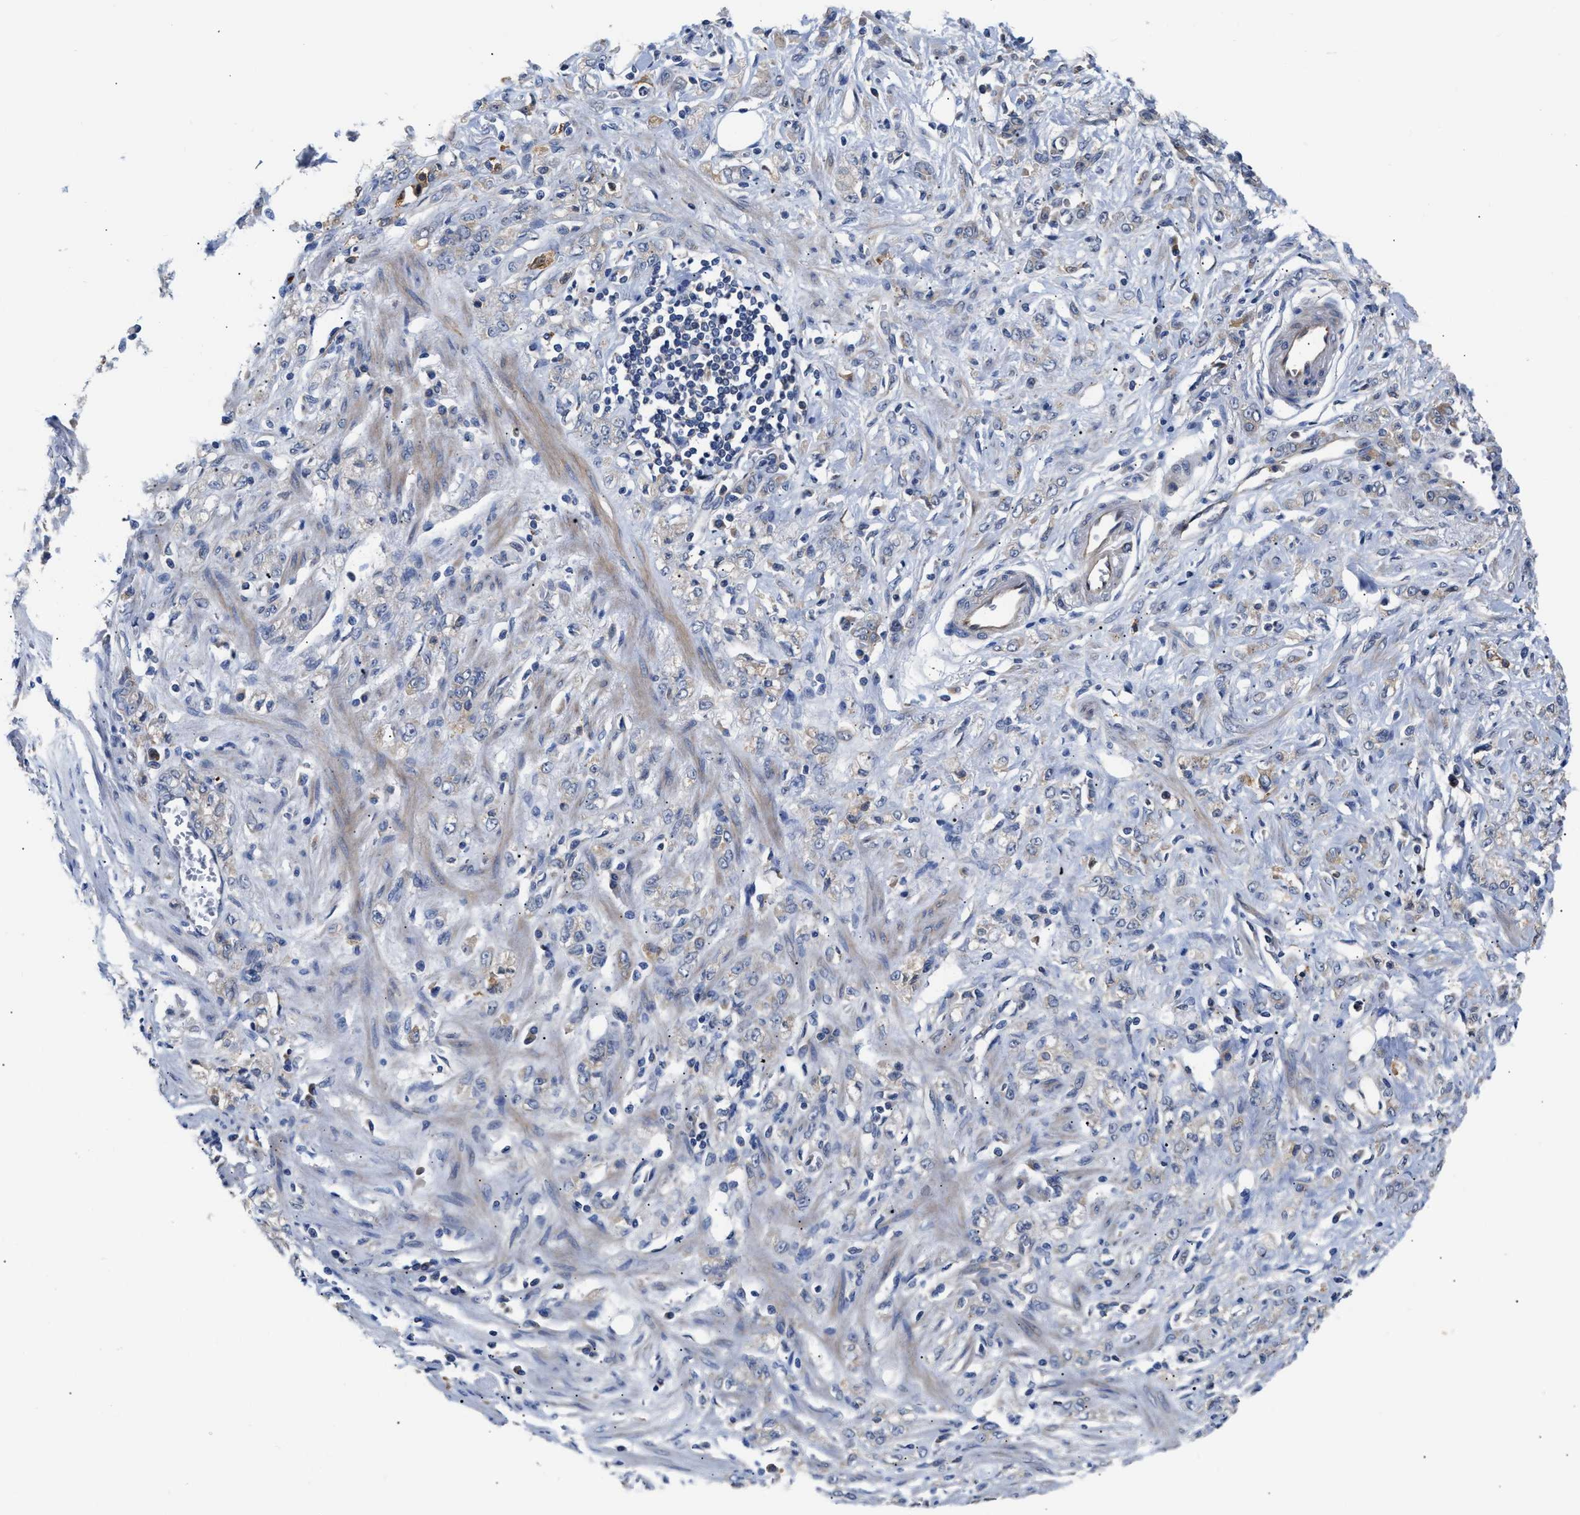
{"staining": {"intensity": "weak", "quantity": "25%-75%", "location": "cytoplasmic/membranous"}, "tissue": "stomach cancer", "cell_type": "Tumor cells", "image_type": "cancer", "snomed": [{"axis": "morphology", "description": "Normal tissue, NOS"}, {"axis": "morphology", "description": "Adenocarcinoma, NOS"}, {"axis": "topography", "description": "Stomach"}], "caption": "Immunohistochemical staining of adenocarcinoma (stomach) exhibits weak cytoplasmic/membranous protein positivity in approximately 25%-75% of tumor cells.", "gene": "CCDC146", "patient": {"sex": "male", "age": 82}}